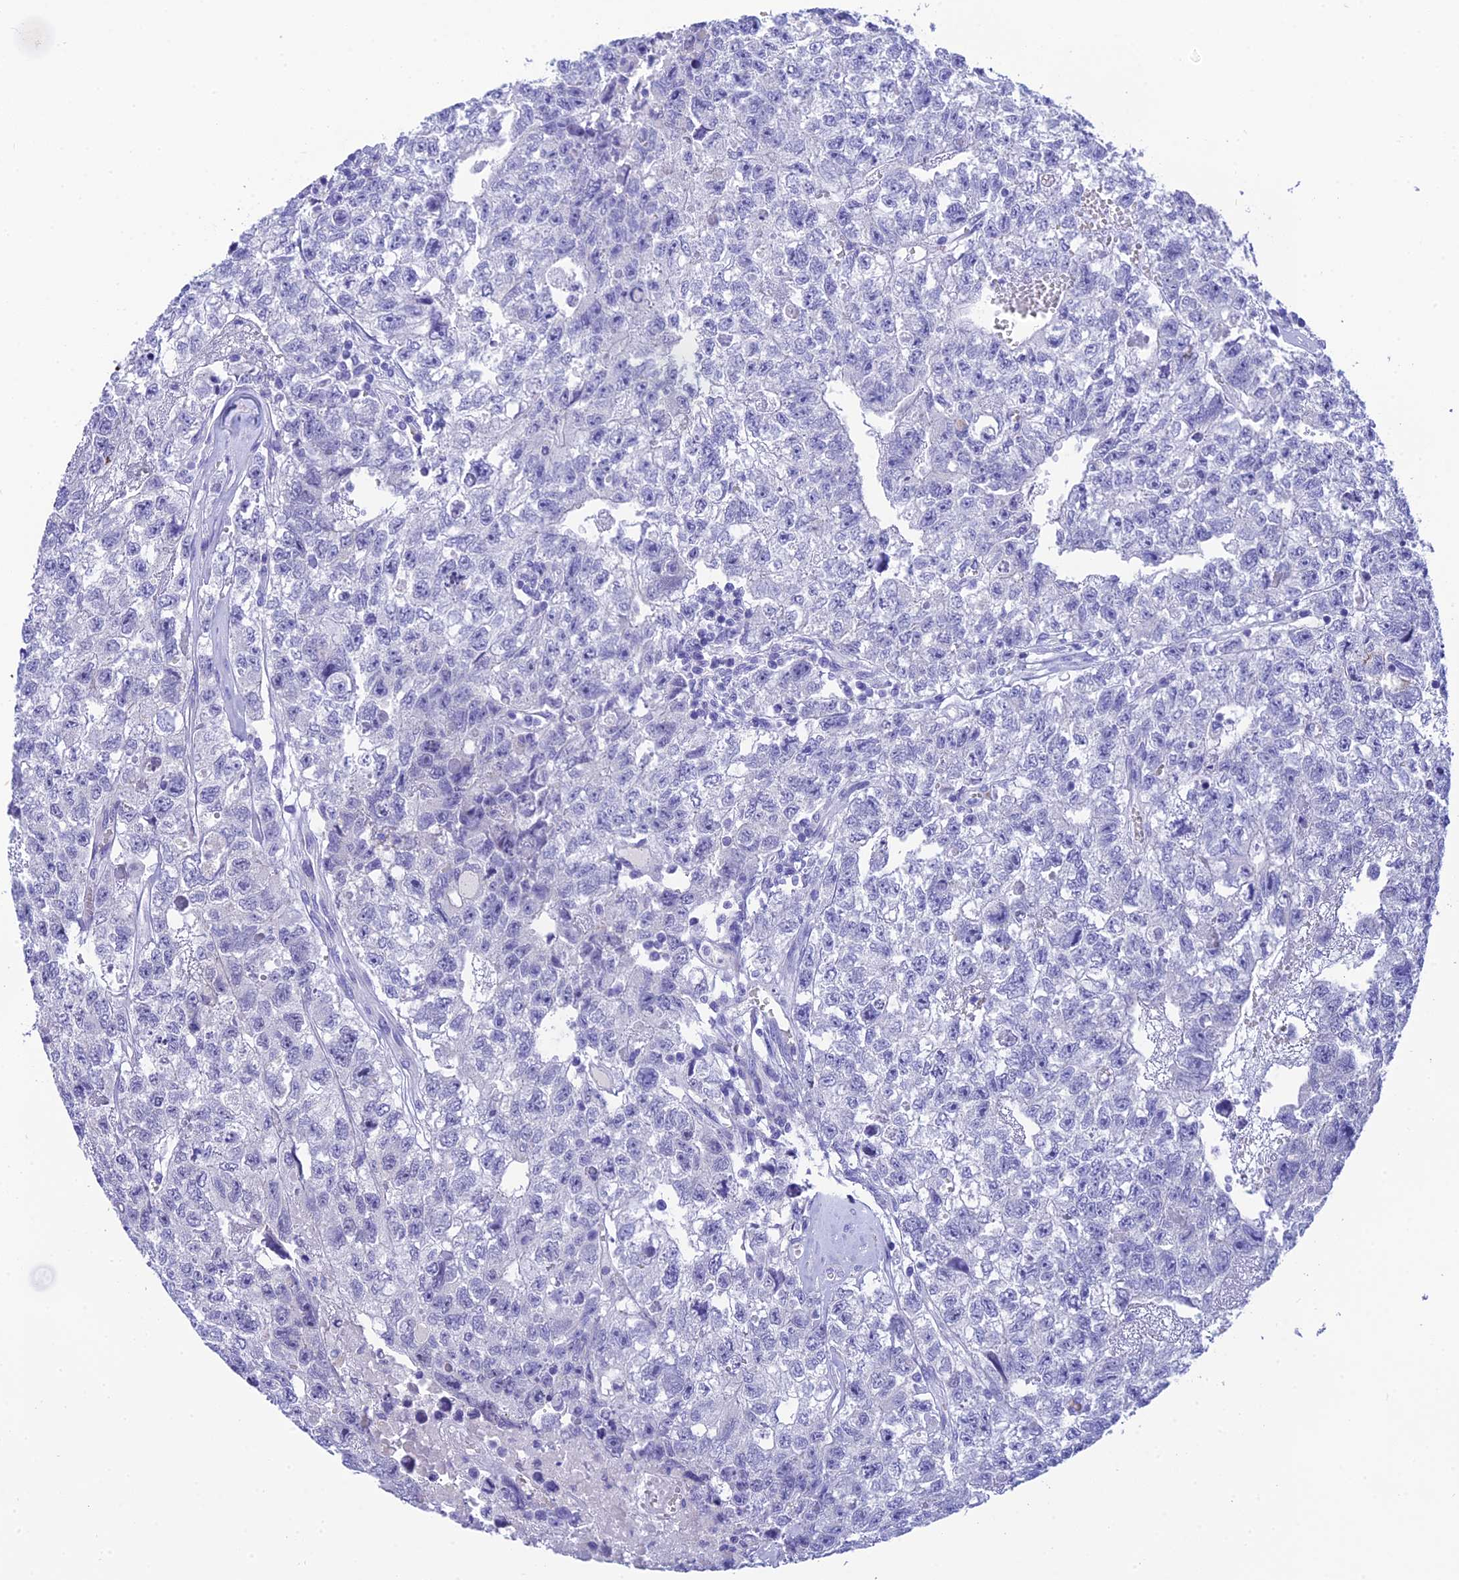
{"staining": {"intensity": "negative", "quantity": "none", "location": "none"}, "tissue": "testis cancer", "cell_type": "Tumor cells", "image_type": "cancer", "snomed": [{"axis": "morphology", "description": "Carcinoma, Embryonal, NOS"}, {"axis": "topography", "description": "Testis"}], "caption": "This is an immunohistochemistry photomicrograph of human testis cancer (embryonal carcinoma). There is no staining in tumor cells.", "gene": "KDELR3", "patient": {"sex": "male", "age": 26}}